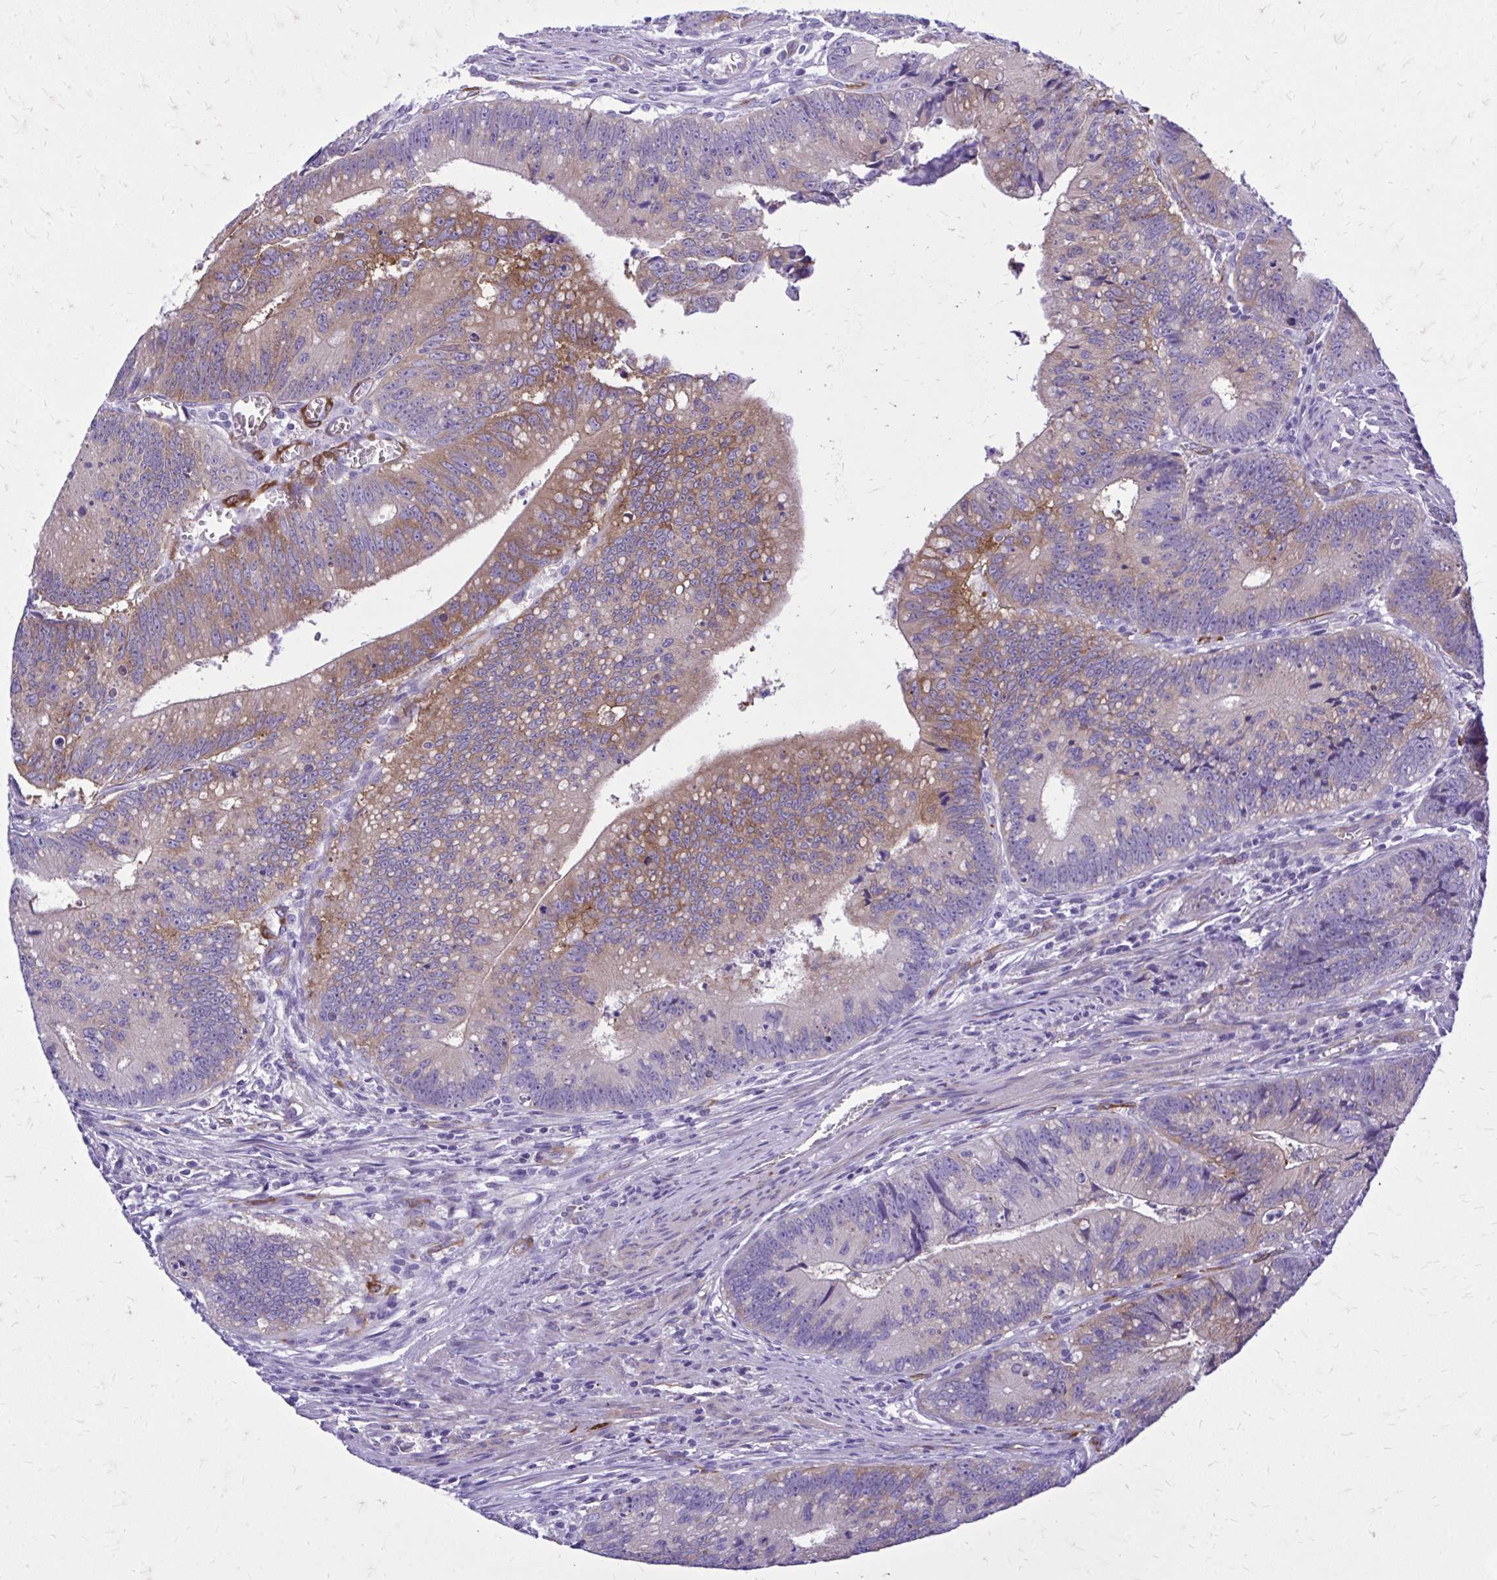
{"staining": {"intensity": "moderate", "quantity": ">75%", "location": "cytoplasmic/membranous"}, "tissue": "colorectal cancer", "cell_type": "Tumor cells", "image_type": "cancer", "snomed": [{"axis": "morphology", "description": "Adenocarcinoma, NOS"}, {"axis": "topography", "description": "Rectum"}], "caption": "DAB (3,3'-diaminobenzidine) immunohistochemical staining of human colorectal cancer (adenocarcinoma) shows moderate cytoplasmic/membranous protein expression in about >75% of tumor cells. (IHC, brightfield microscopy, high magnification).", "gene": "EPB41L1", "patient": {"sex": "female", "age": 81}}